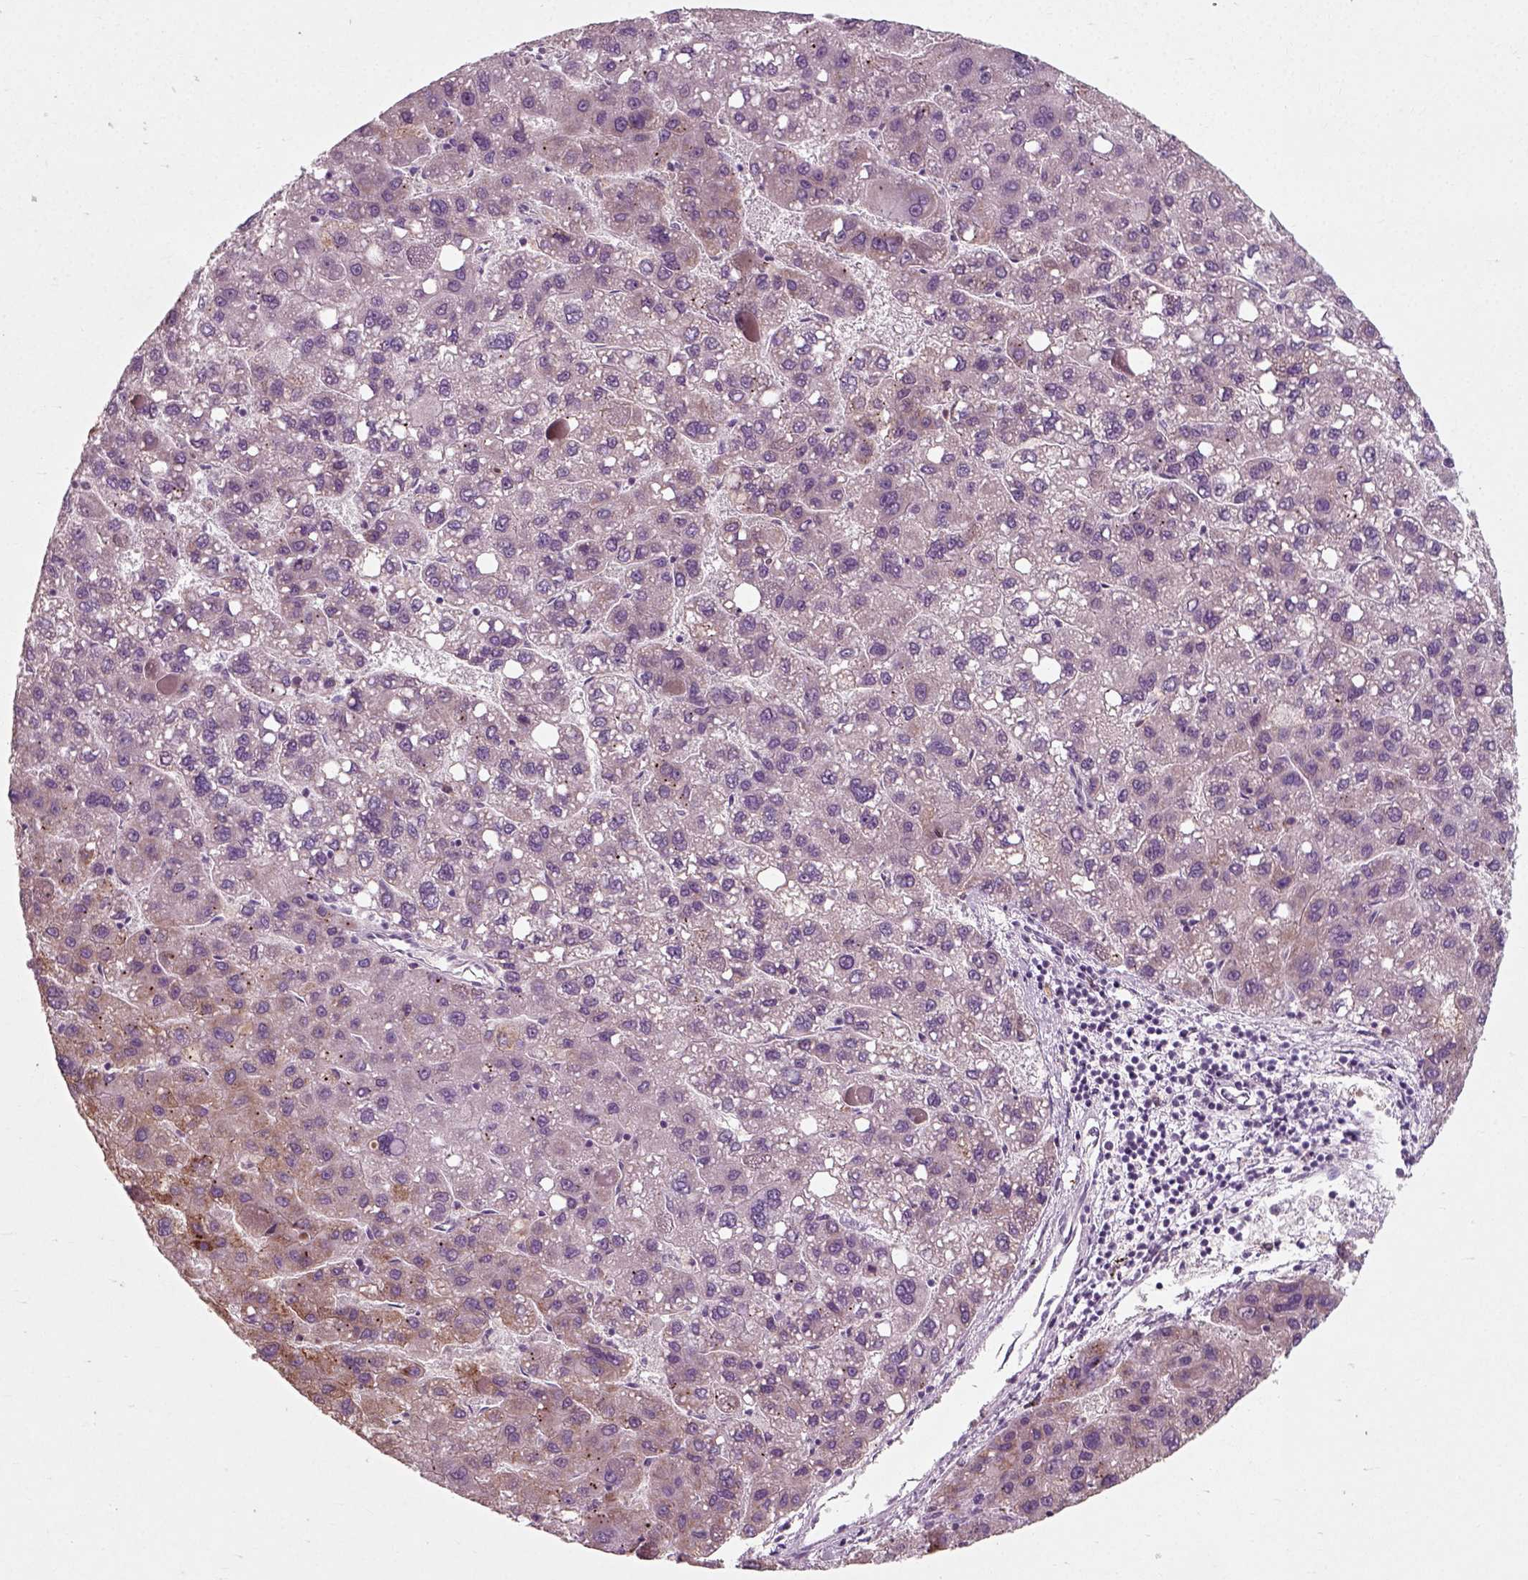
{"staining": {"intensity": "moderate", "quantity": "<25%", "location": "cytoplasmic/membranous"}, "tissue": "liver cancer", "cell_type": "Tumor cells", "image_type": "cancer", "snomed": [{"axis": "morphology", "description": "Carcinoma, Hepatocellular, NOS"}, {"axis": "topography", "description": "Liver"}], "caption": "DAB immunohistochemical staining of human liver cancer exhibits moderate cytoplasmic/membranous protein positivity in approximately <25% of tumor cells.", "gene": "RND2", "patient": {"sex": "female", "age": 82}}